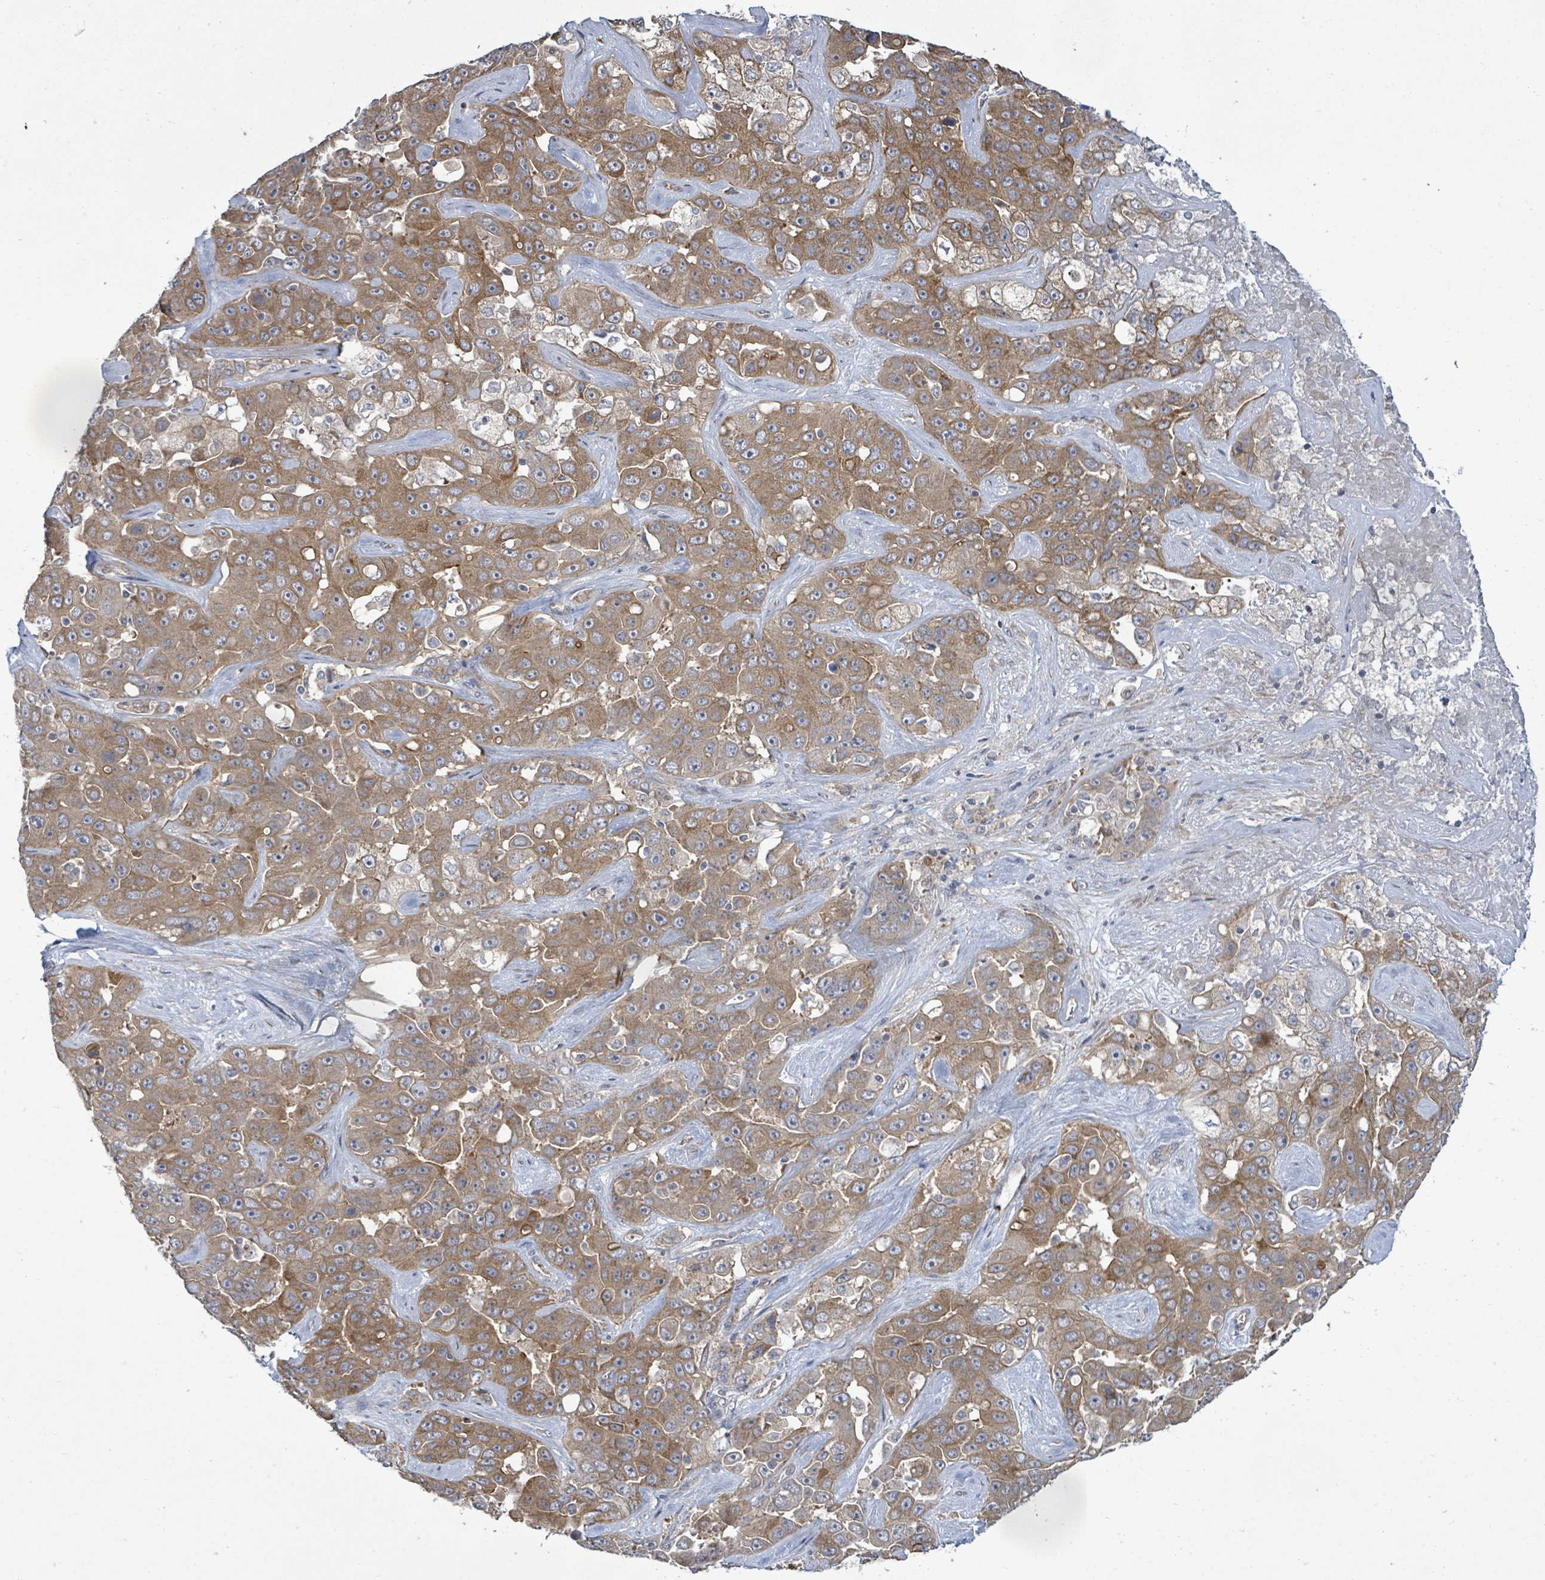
{"staining": {"intensity": "moderate", "quantity": ">75%", "location": "cytoplasmic/membranous"}, "tissue": "liver cancer", "cell_type": "Tumor cells", "image_type": "cancer", "snomed": [{"axis": "morphology", "description": "Cholangiocarcinoma"}, {"axis": "topography", "description": "Liver"}], "caption": "Cholangiocarcinoma (liver) stained with DAB (3,3'-diaminobenzidine) IHC demonstrates medium levels of moderate cytoplasmic/membranous positivity in approximately >75% of tumor cells. (DAB (3,3'-diaminobenzidine) = brown stain, brightfield microscopy at high magnification).", "gene": "KBTBD11", "patient": {"sex": "female", "age": 52}}